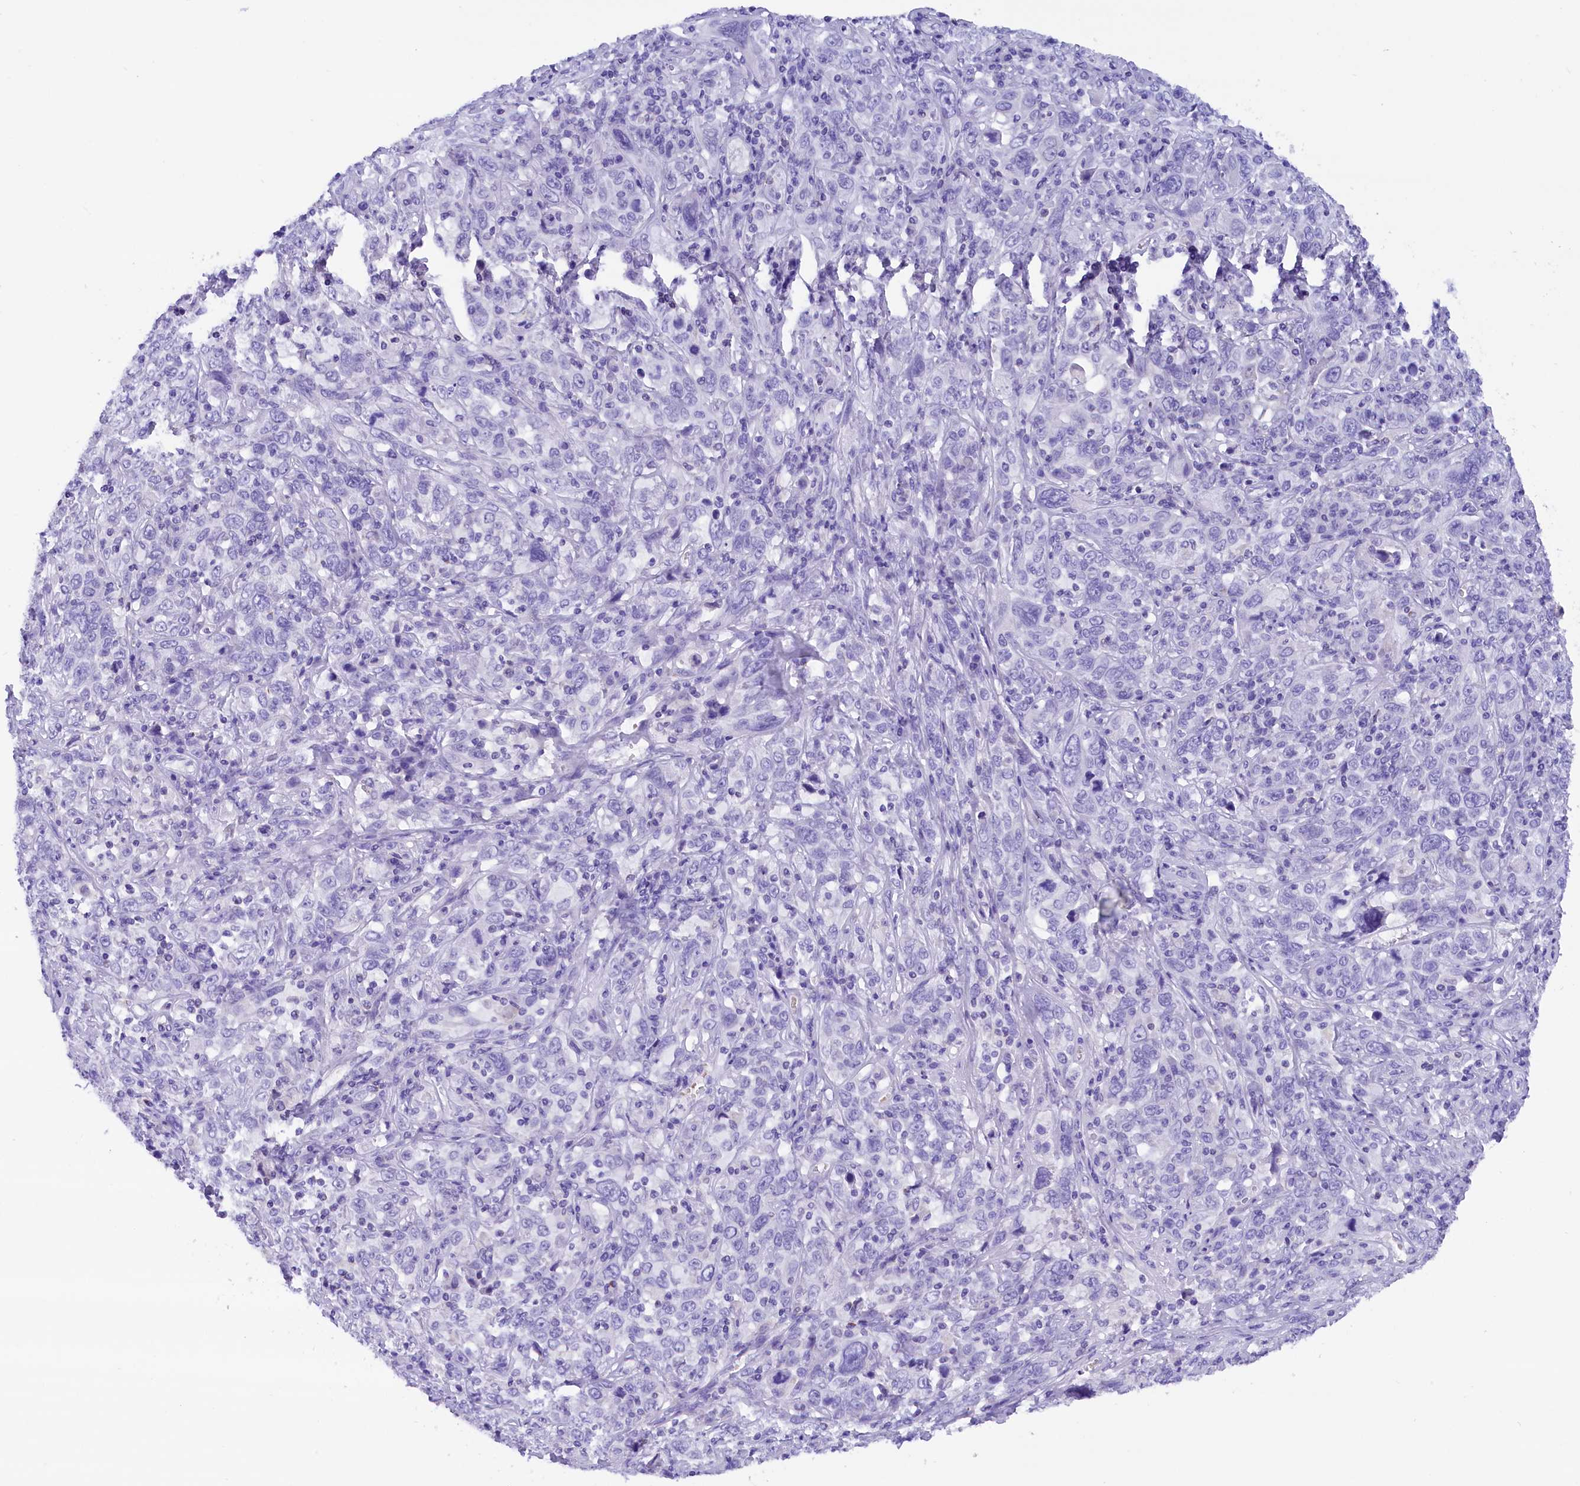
{"staining": {"intensity": "negative", "quantity": "none", "location": "none"}, "tissue": "cervical cancer", "cell_type": "Tumor cells", "image_type": "cancer", "snomed": [{"axis": "morphology", "description": "Squamous cell carcinoma, NOS"}, {"axis": "topography", "description": "Cervix"}], "caption": "DAB (3,3'-diaminobenzidine) immunohistochemical staining of human cervical squamous cell carcinoma displays no significant staining in tumor cells.", "gene": "ABAT", "patient": {"sex": "female", "age": 46}}